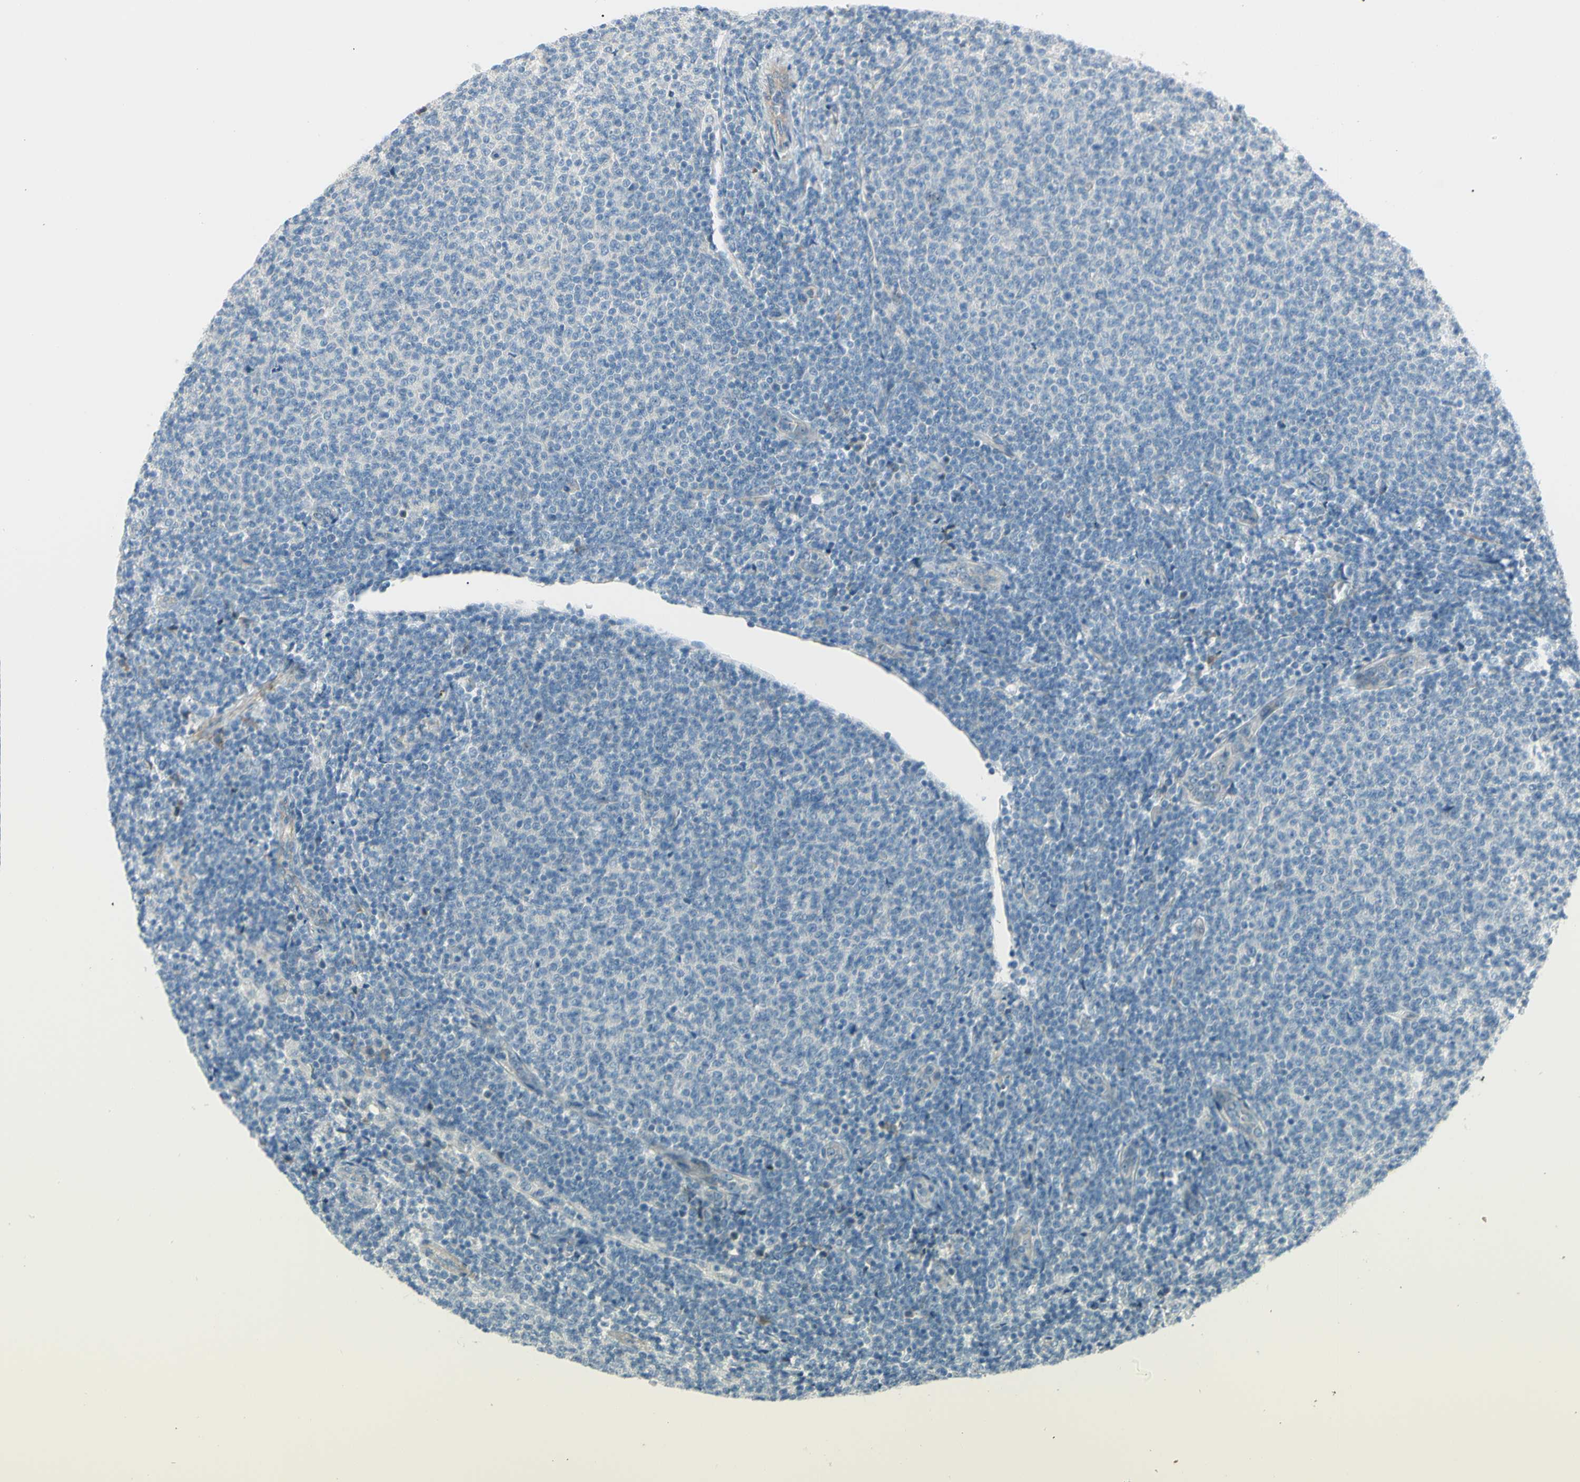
{"staining": {"intensity": "negative", "quantity": "none", "location": "none"}, "tissue": "lymphoma", "cell_type": "Tumor cells", "image_type": "cancer", "snomed": [{"axis": "morphology", "description": "Malignant lymphoma, non-Hodgkin's type, Low grade"}, {"axis": "topography", "description": "Lymph node"}], "caption": "Immunohistochemical staining of lymphoma reveals no significant positivity in tumor cells.", "gene": "LRRK1", "patient": {"sex": "male", "age": 66}}